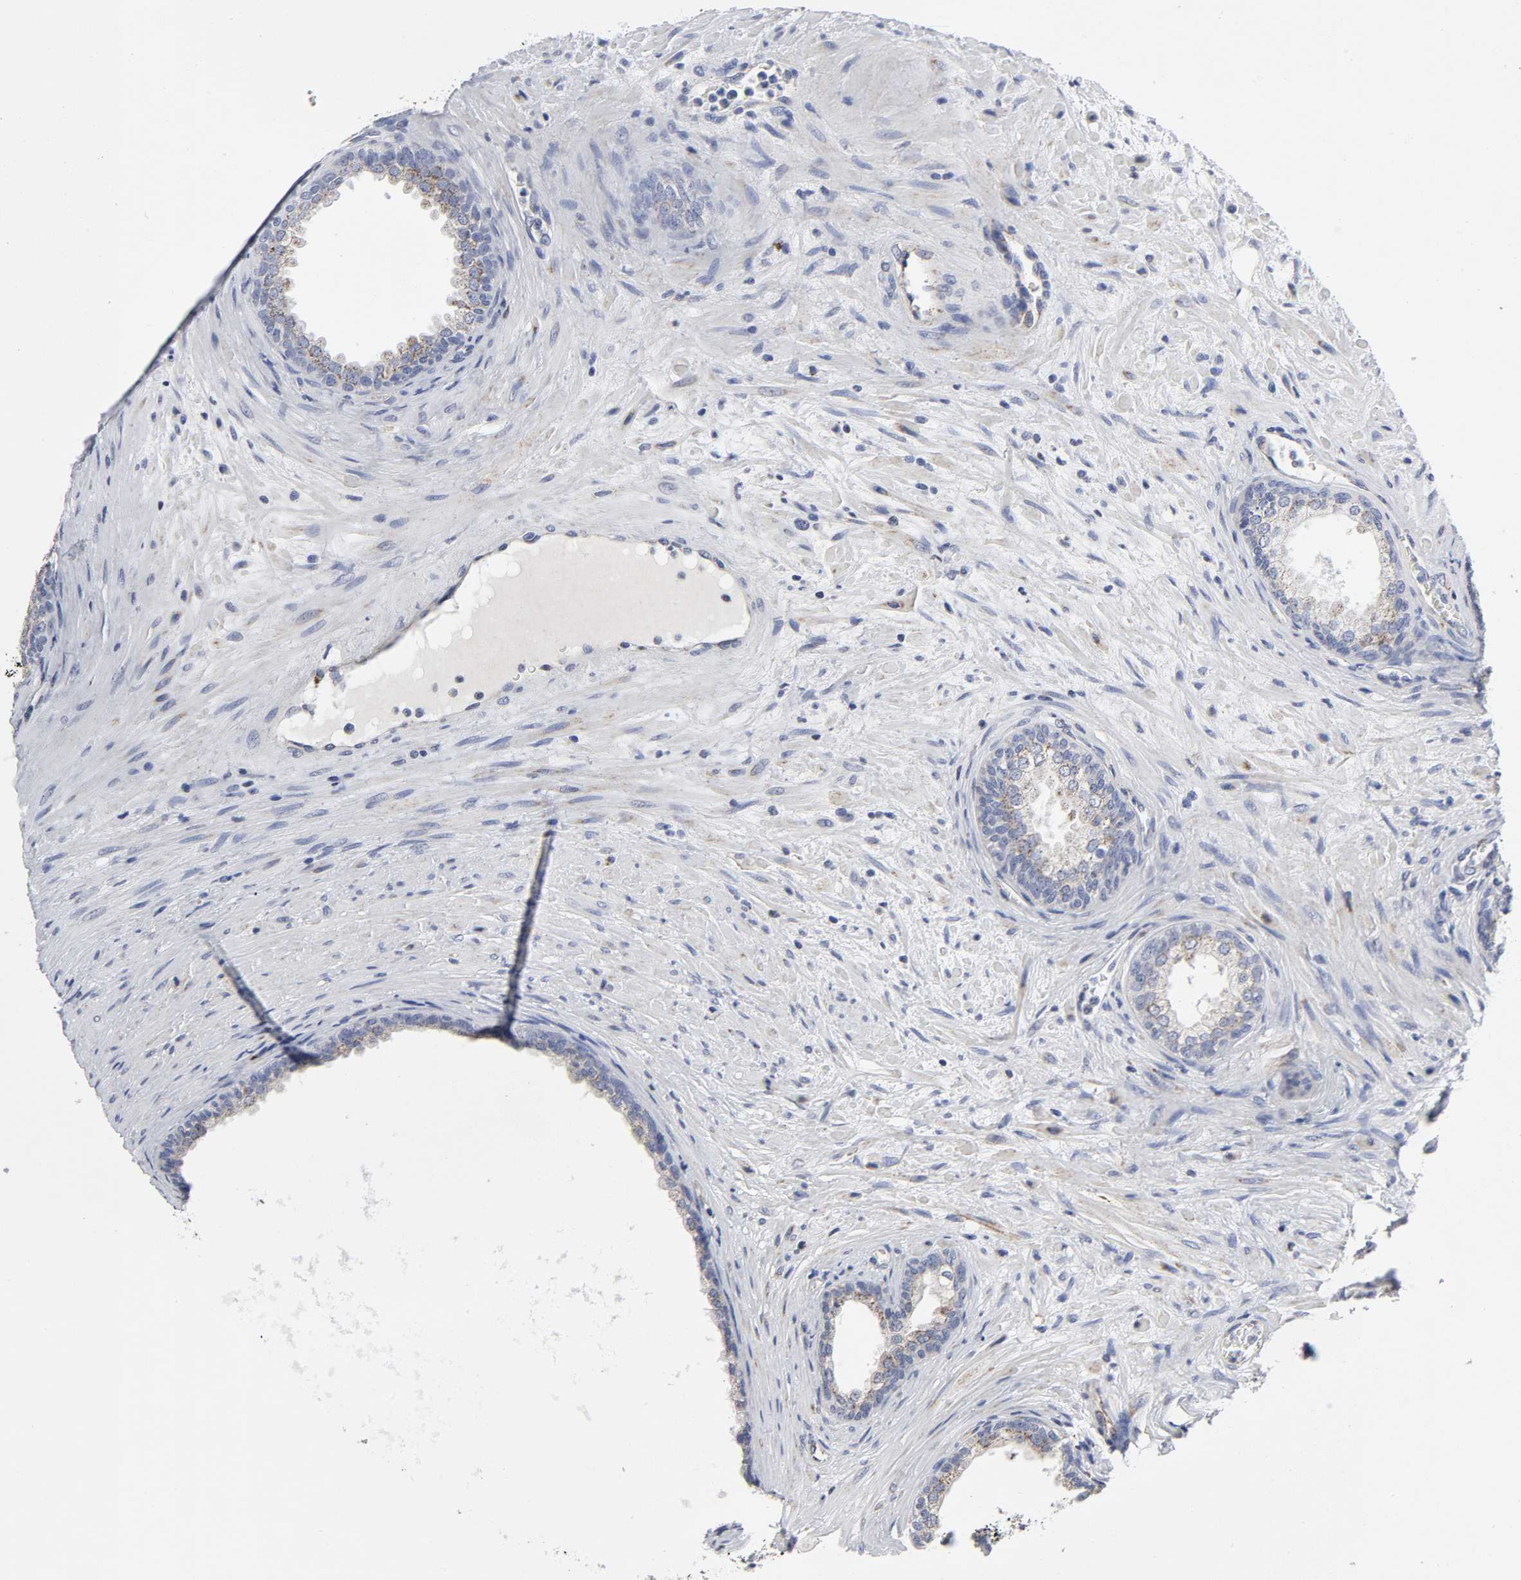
{"staining": {"intensity": "moderate", "quantity": "<25%", "location": "cytoplasmic/membranous"}, "tissue": "prostate", "cell_type": "Glandular cells", "image_type": "normal", "snomed": [{"axis": "morphology", "description": "Normal tissue, NOS"}, {"axis": "topography", "description": "Prostate"}], "caption": "Prostate stained for a protein reveals moderate cytoplasmic/membranous positivity in glandular cells. The staining was performed using DAB (3,3'-diaminobenzidine), with brown indicating positive protein expression. Nuclei are stained blue with hematoxylin.", "gene": "AOPEP", "patient": {"sex": "male", "age": 76}}